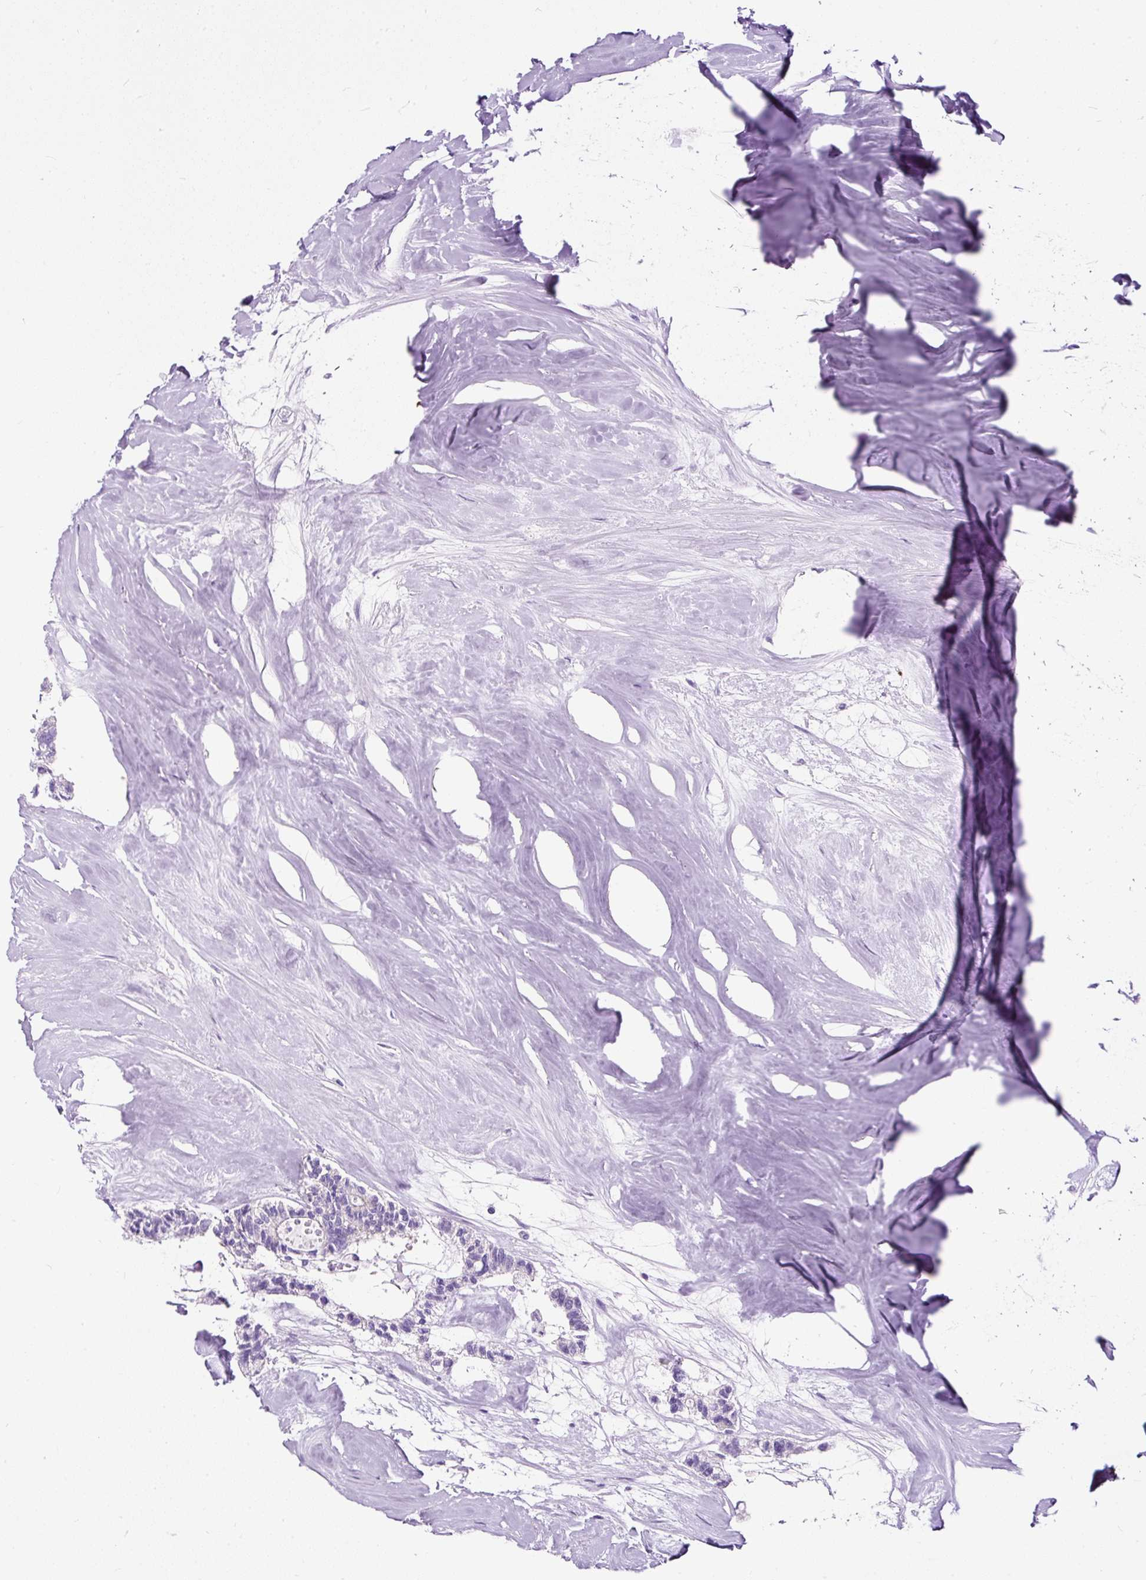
{"staining": {"intensity": "negative", "quantity": "none", "location": "none"}, "tissue": "colorectal cancer", "cell_type": "Tumor cells", "image_type": "cancer", "snomed": [{"axis": "morphology", "description": "Adenocarcinoma, NOS"}, {"axis": "topography", "description": "Colon"}, {"axis": "topography", "description": "Rectum"}], "caption": "Colorectal cancer was stained to show a protein in brown. There is no significant staining in tumor cells. (DAB (3,3'-diaminobenzidine) immunohistochemistry, high magnification).", "gene": "STOX2", "patient": {"sex": "male", "age": 57}}